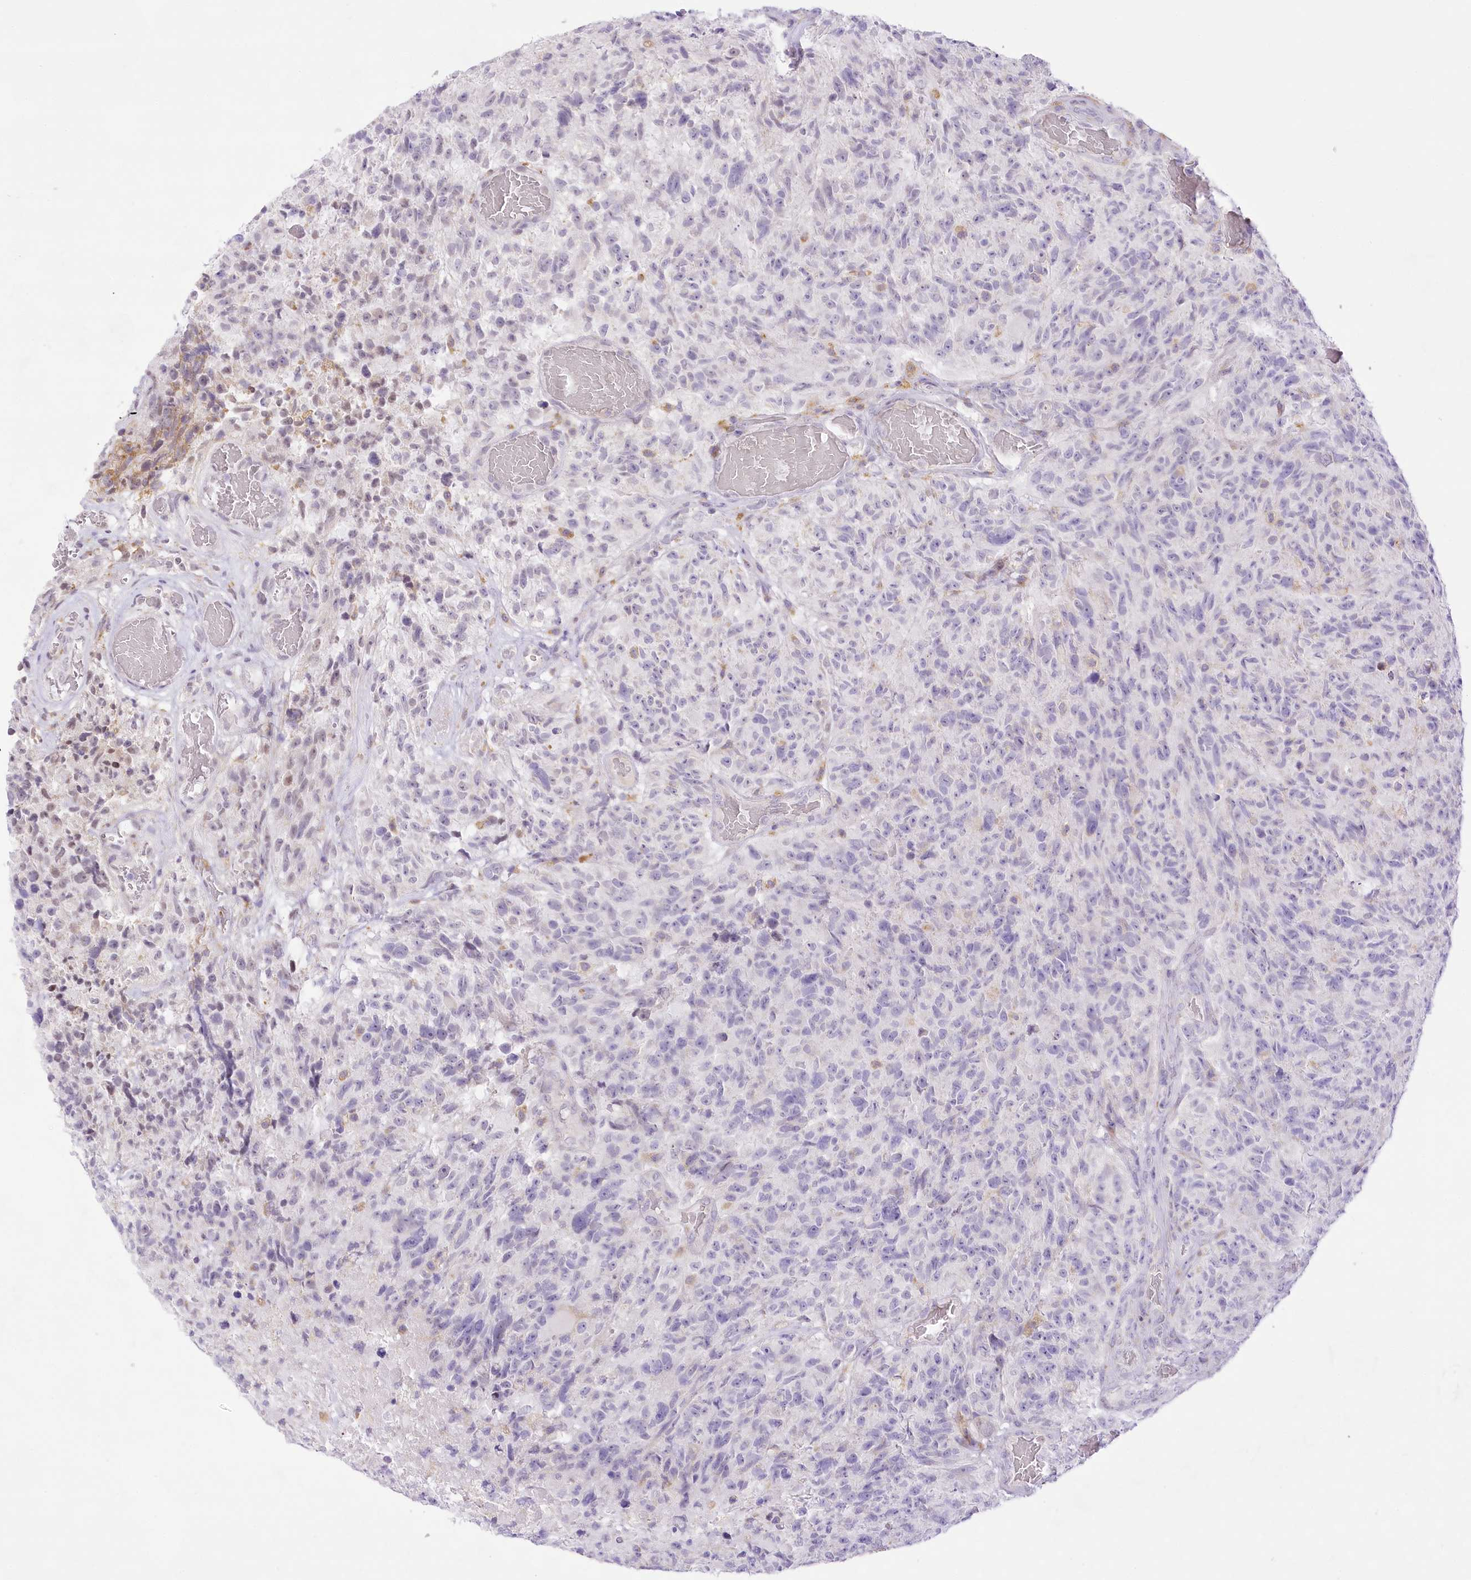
{"staining": {"intensity": "negative", "quantity": "none", "location": "none"}, "tissue": "glioma", "cell_type": "Tumor cells", "image_type": "cancer", "snomed": [{"axis": "morphology", "description": "Glioma, malignant, High grade"}, {"axis": "topography", "description": "Brain"}], "caption": "Immunohistochemistry (IHC) photomicrograph of human glioma stained for a protein (brown), which shows no expression in tumor cells.", "gene": "CCDC30", "patient": {"sex": "male", "age": 69}}